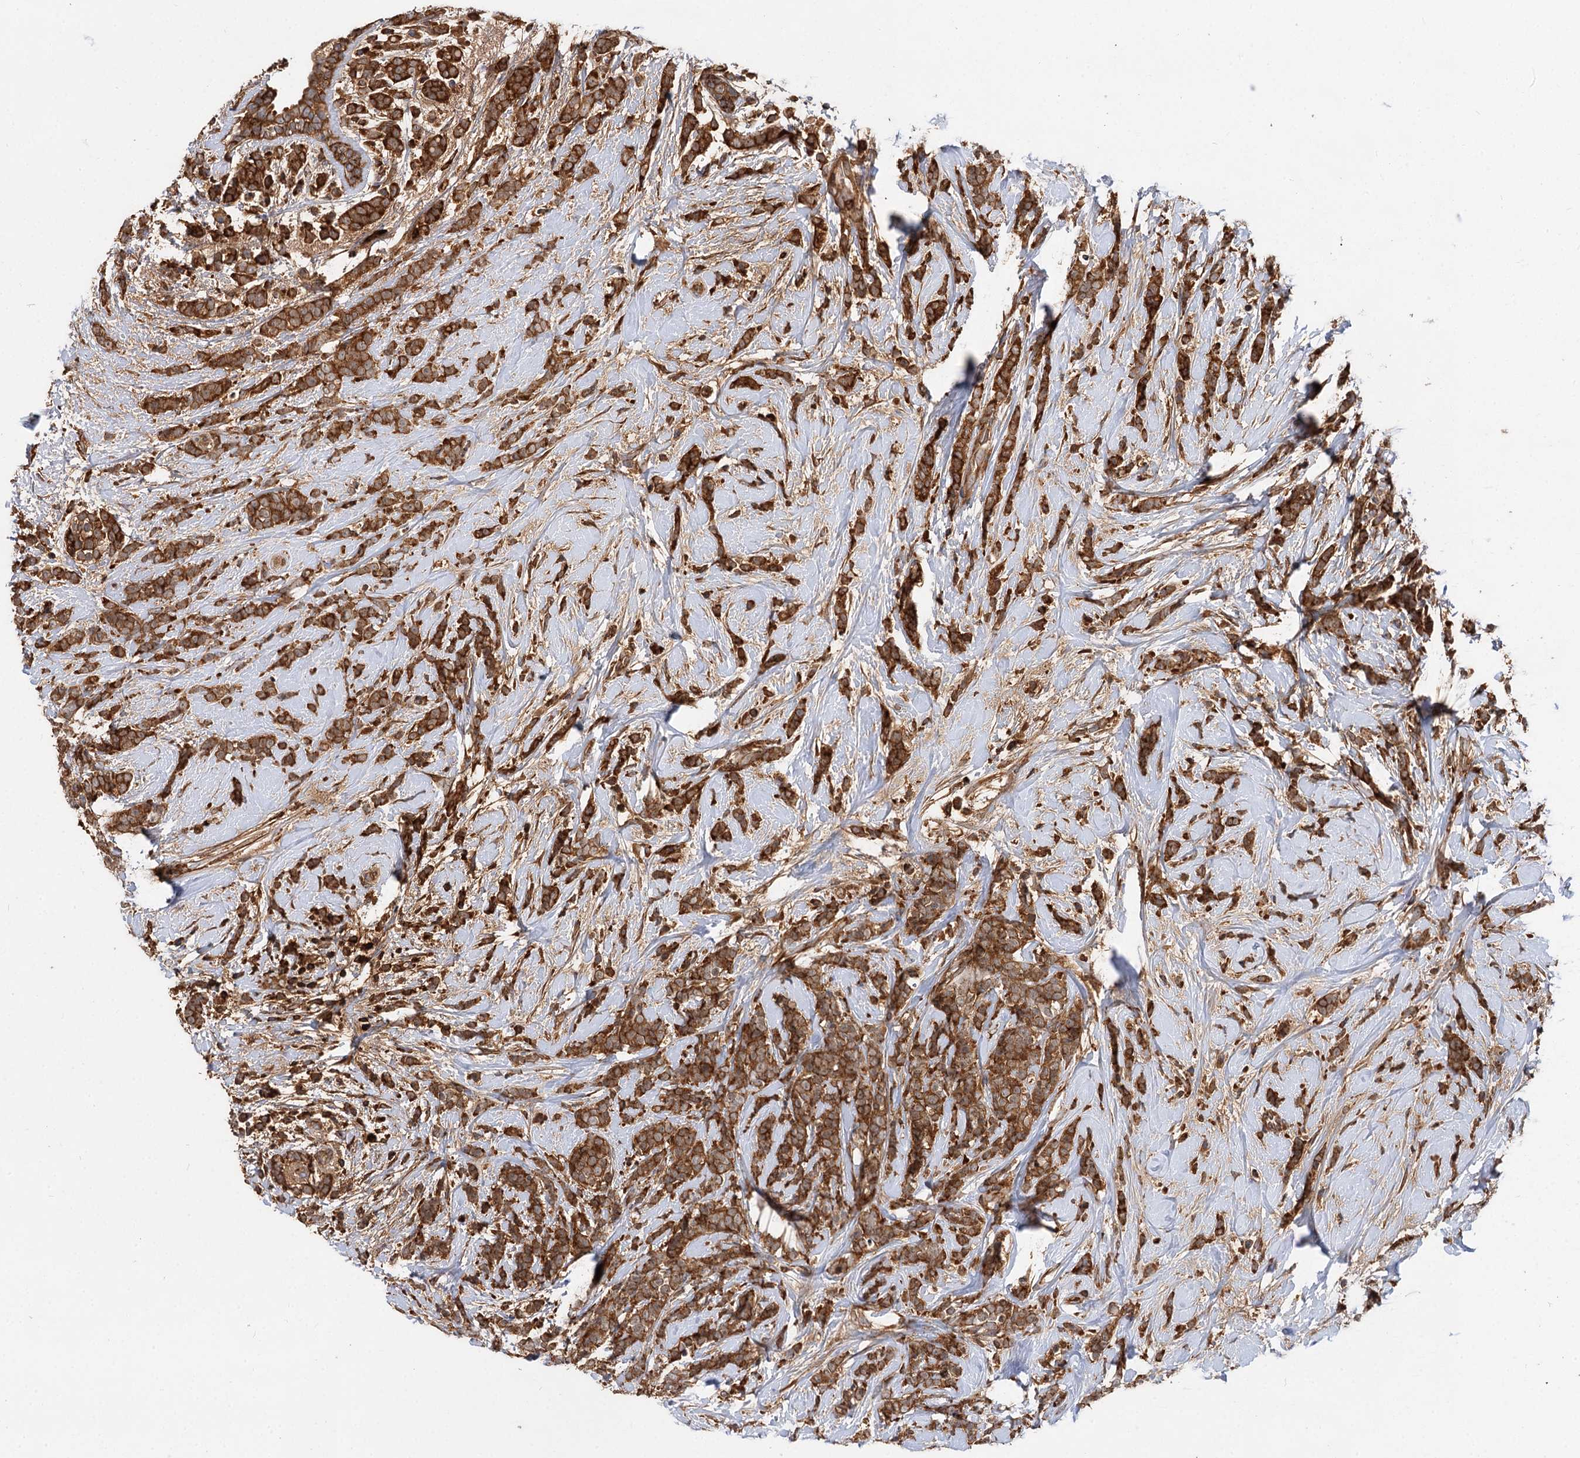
{"staining": {"intensity": "strong", "quantity": ">75%", "location": "cytoplasmic/membranous"}, "tissue": "breast cancer", "cell_type": "Tumor cells", "image_type": "cancer", "snomed": [{"axis": "morphology", "description": "Lobular carcinoma"}, {"axis": "topography", "description": "Breast"}], "caption": "This photomicrograph reveals IHC staining of breast lobular carcinoma, with high strong cytoplasmic/membranous staining in about >75% of tumor cells.", "gene": "PACS1", "patient": {"sex": "female", "age": 58}}